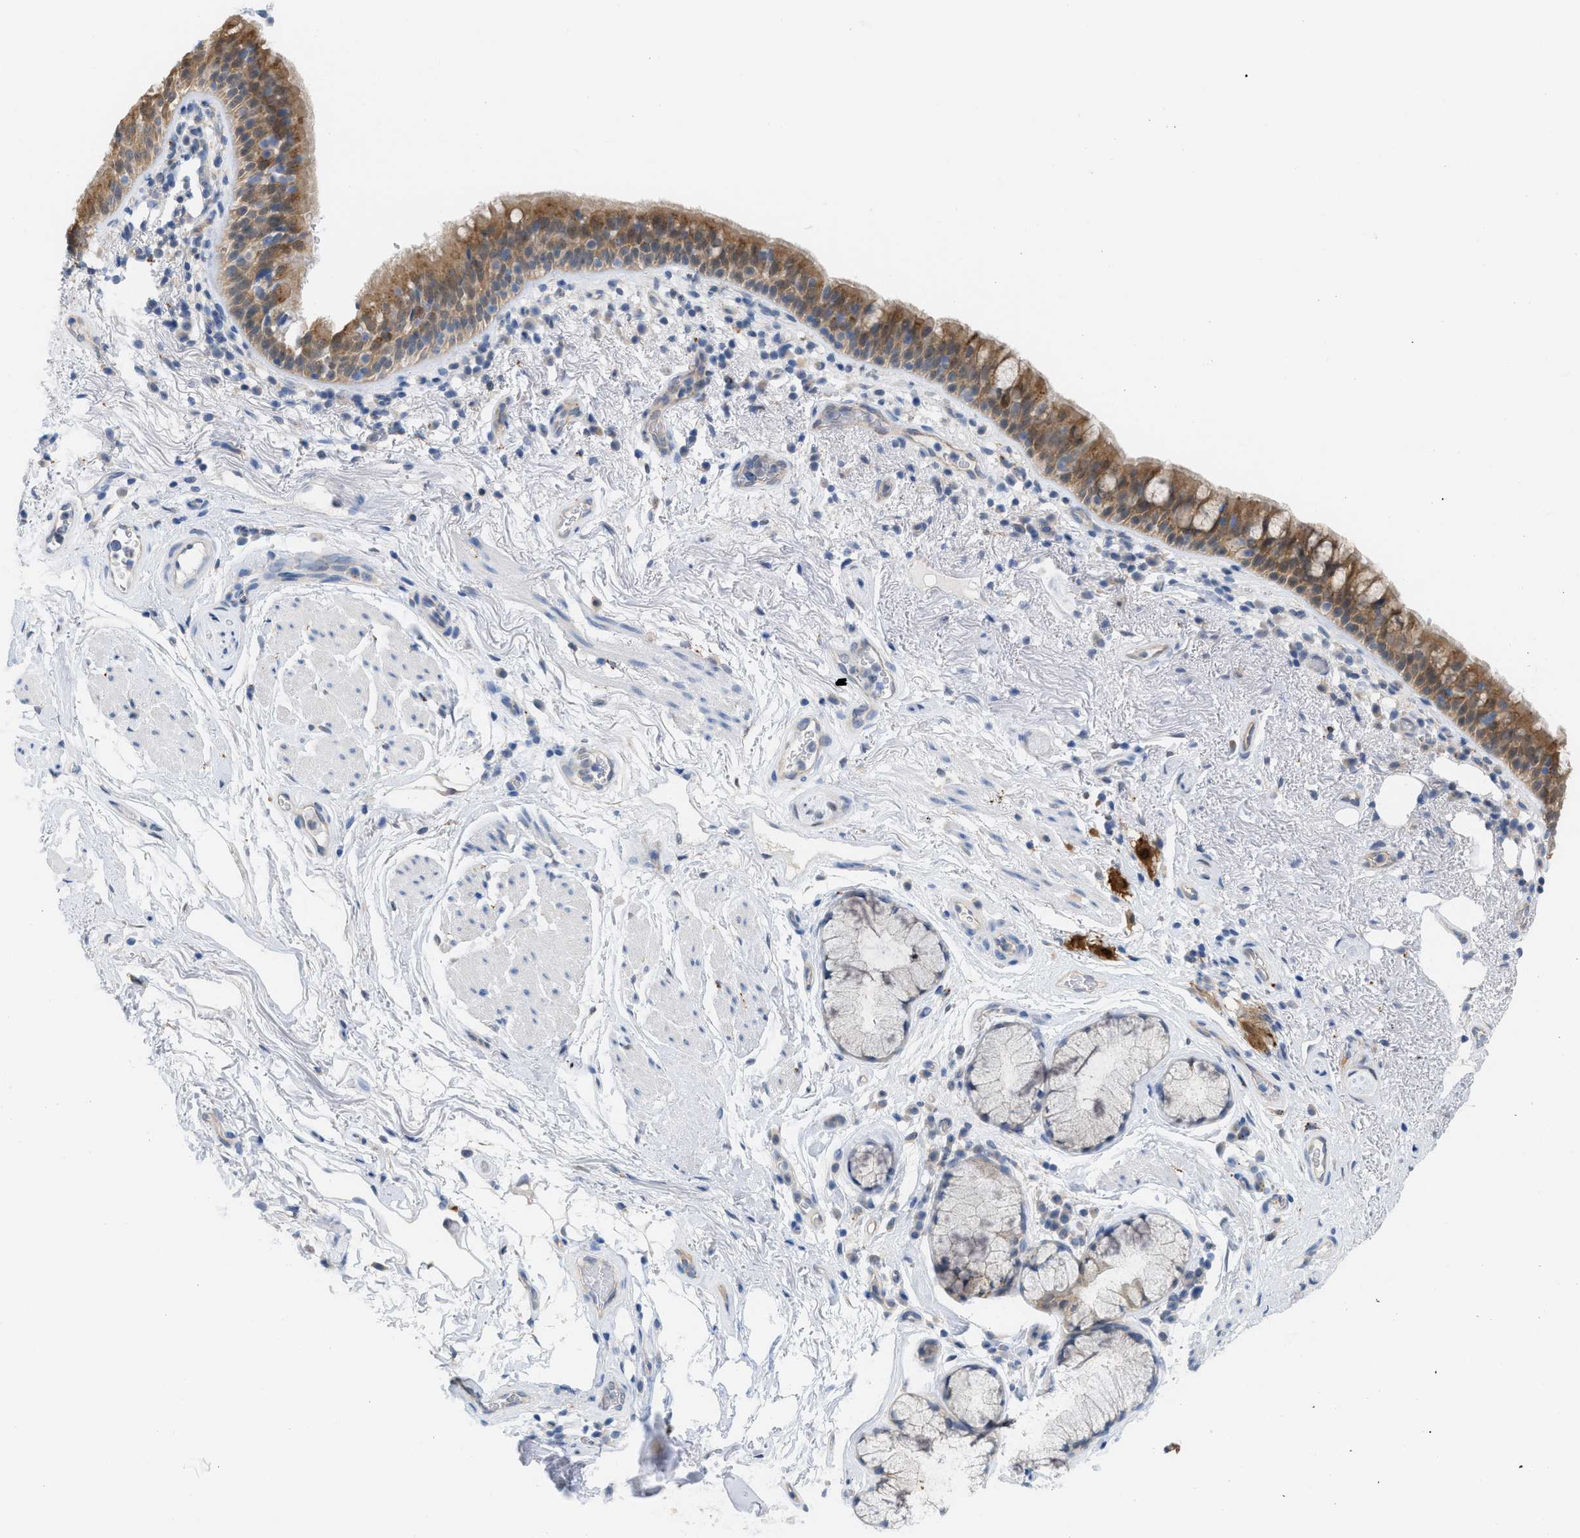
{"staining": {"intensity": "moderate", "quantity": ">75%", "location": "cytoplasmic/membranous"}, "tissue": "bronchus", "cell_type": "Respiratory epithelial cells", "image_type": "normal", "snomed": [{"axis": "morphology", "description": "Normal tissue, NOS"}, {"axis": "morphology", "description": "Inflammation, NOS"}, {"axis": "topography", "description": "Cartilage tissue"}, {"axis": "topography", "description": "Bronchus"}], "caption": "The histopathology image displays a brown stain indicating the presence of a protein in the cytoplasmic/membranous of respiratory epithelial cells in bronchus. (IHC, brightfield microscopy, high magnification).", "gene": "CSTB", "patient": {"sex": "male", "age": 77}}